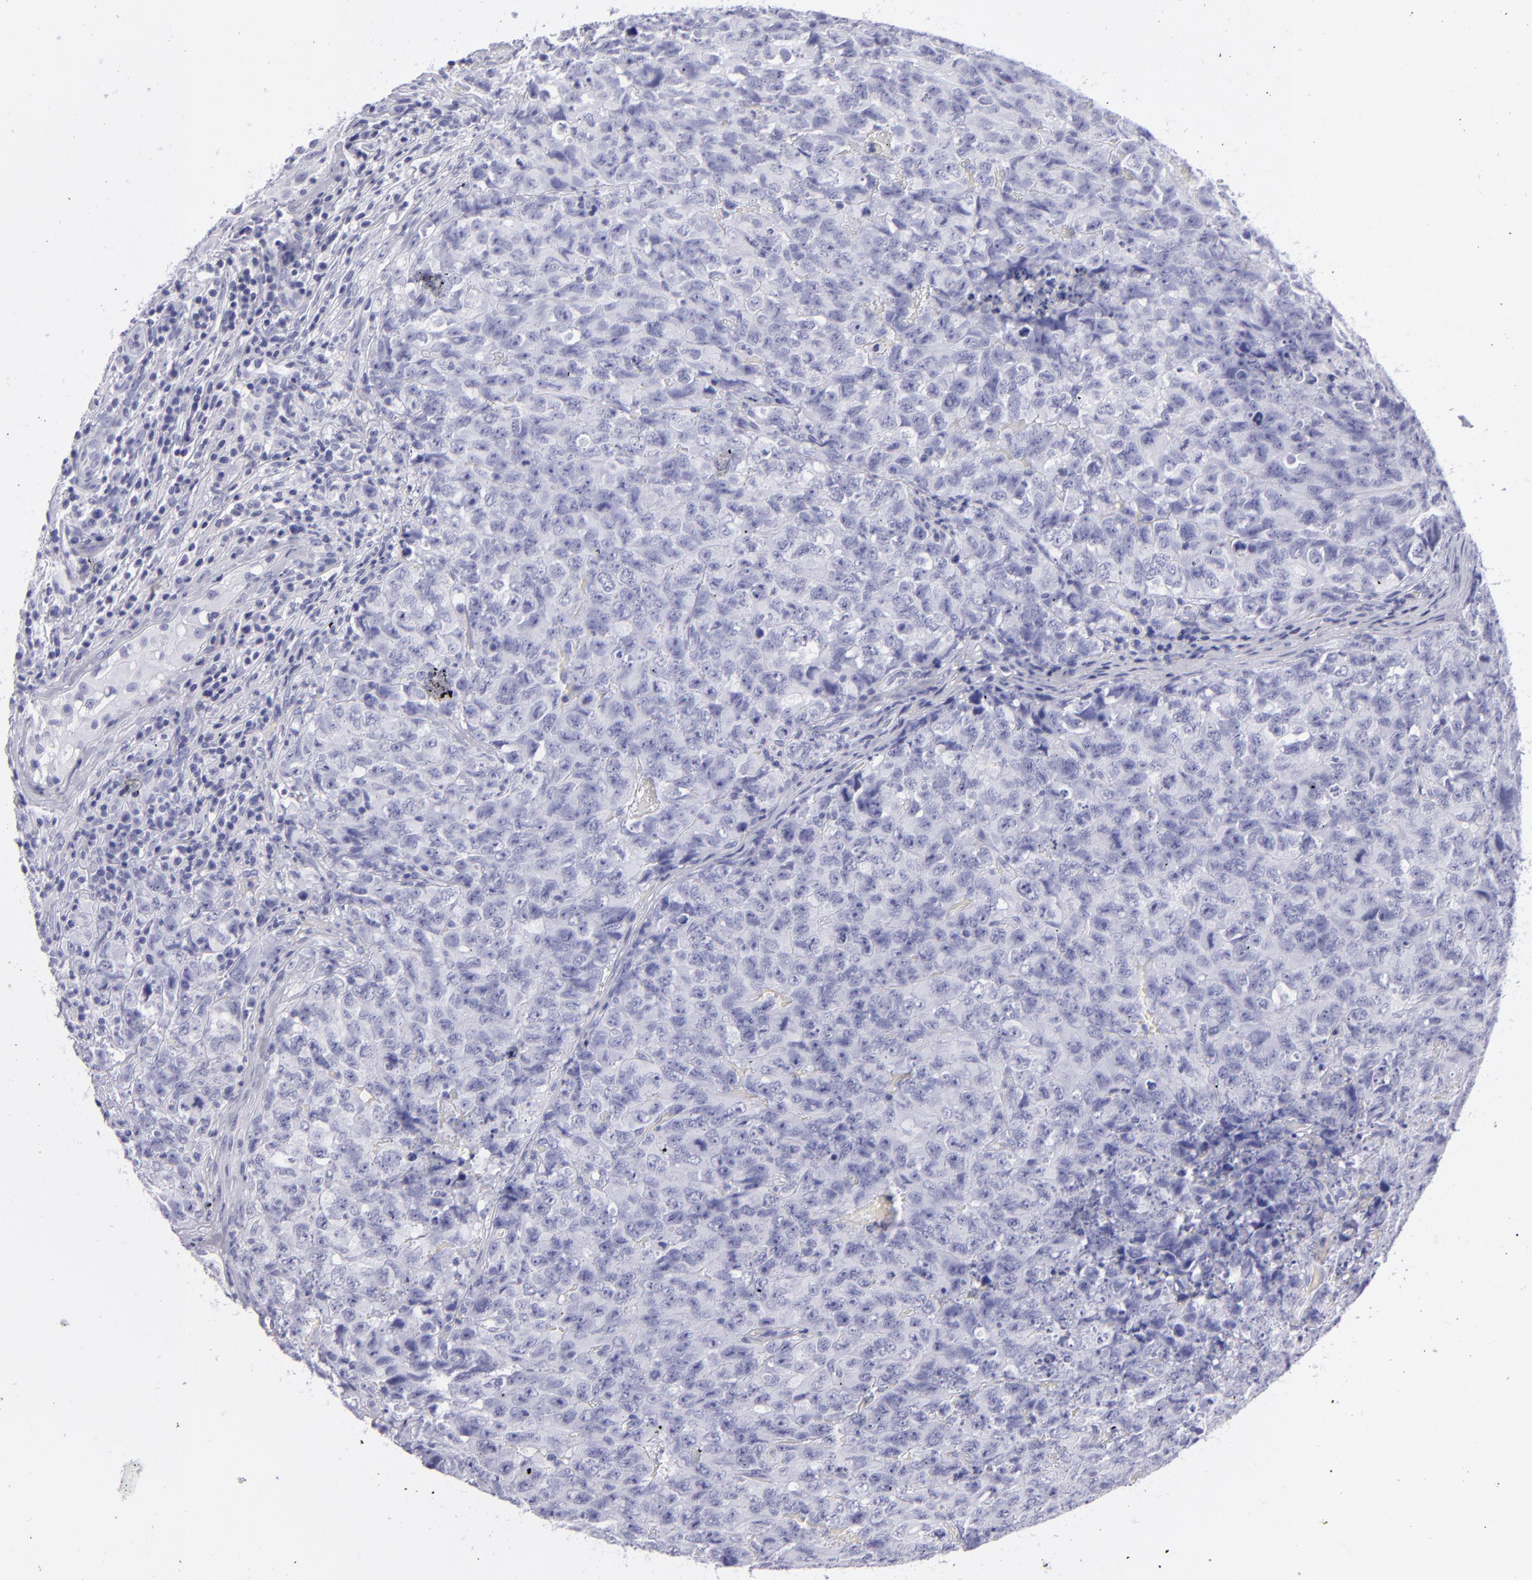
{"staining": {"intensity": "negative", "quantity": "none", "location": "none"}, "tissue": "testis cancer", "cell_type": "Tumor cells", "image_type": "cancer", "snomed": [{"axis": "morphology", "description": "Carcinoma, Embryonal, NOS"}, {"axis": "topography", "description": "Testis"}], "caption": "DAB (3,3'-diaminobenzidine) immunohistochemical staining of human testis cancer (embryonal carcinoma) shows no significant staining in tumor cells. (Brightfield microscopy of DAB (3,3'-diaminobenzidine) immunohistochemistry at high magnification).", "gene": "PVALB", "patient": {"sex": "male", "age": 31}}